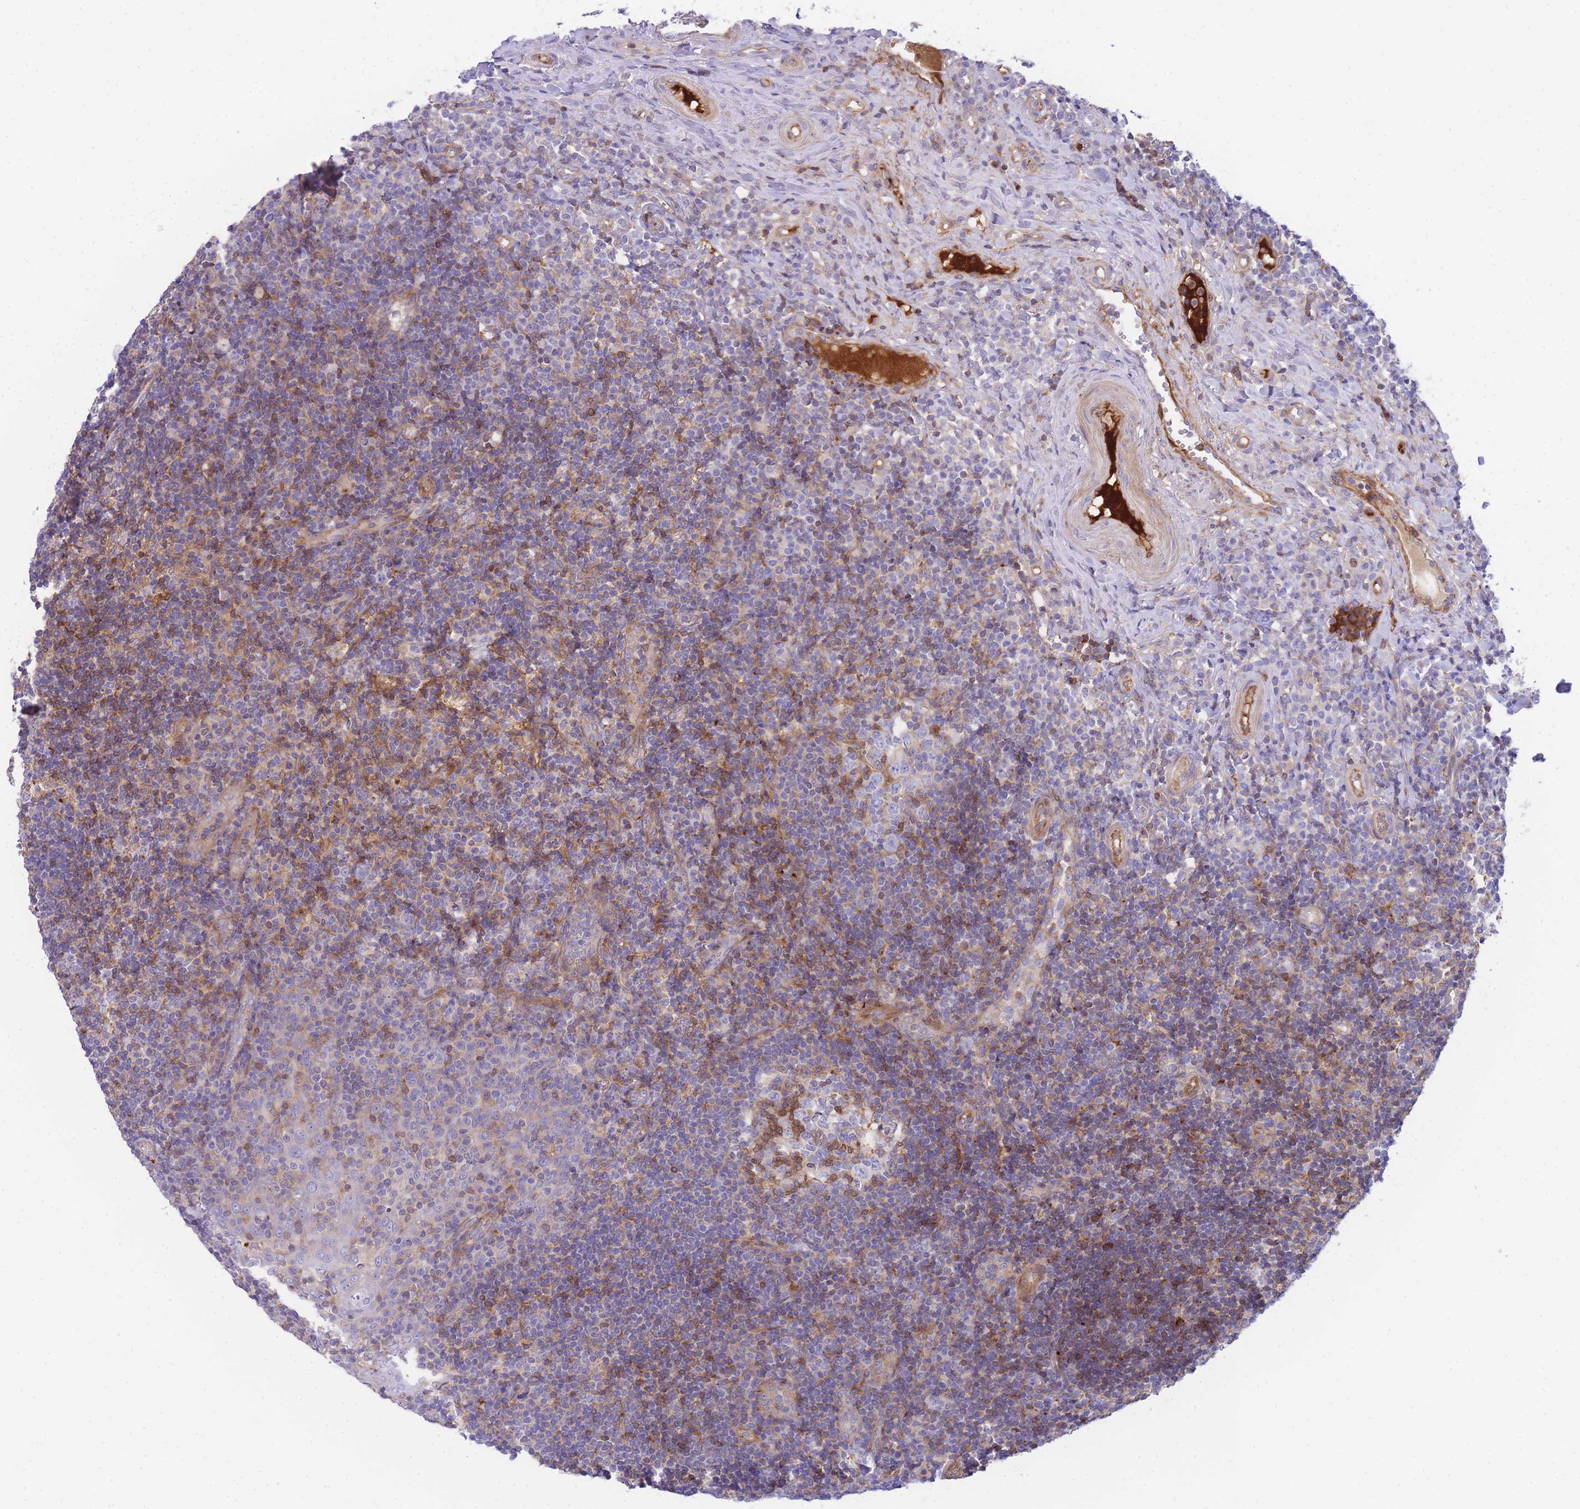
{"staining": {"intensity": "negative", "quantity": "none", "location": "none"}, "tissue": "tonsil", "cell_type": "Germinal center cells", "image_type": "normal", "snomed": [{"axis": "morphology", "description": "Normal tissue, NOS"}, {"axis": "topography", "description": "Tonsil"}], "caption": "Immunohistochemistry of unremarkable human tonsil reveals no expression in germinal center cells.", "gene": "FBN3", "patient": {"sex": "female", "age": 40}}